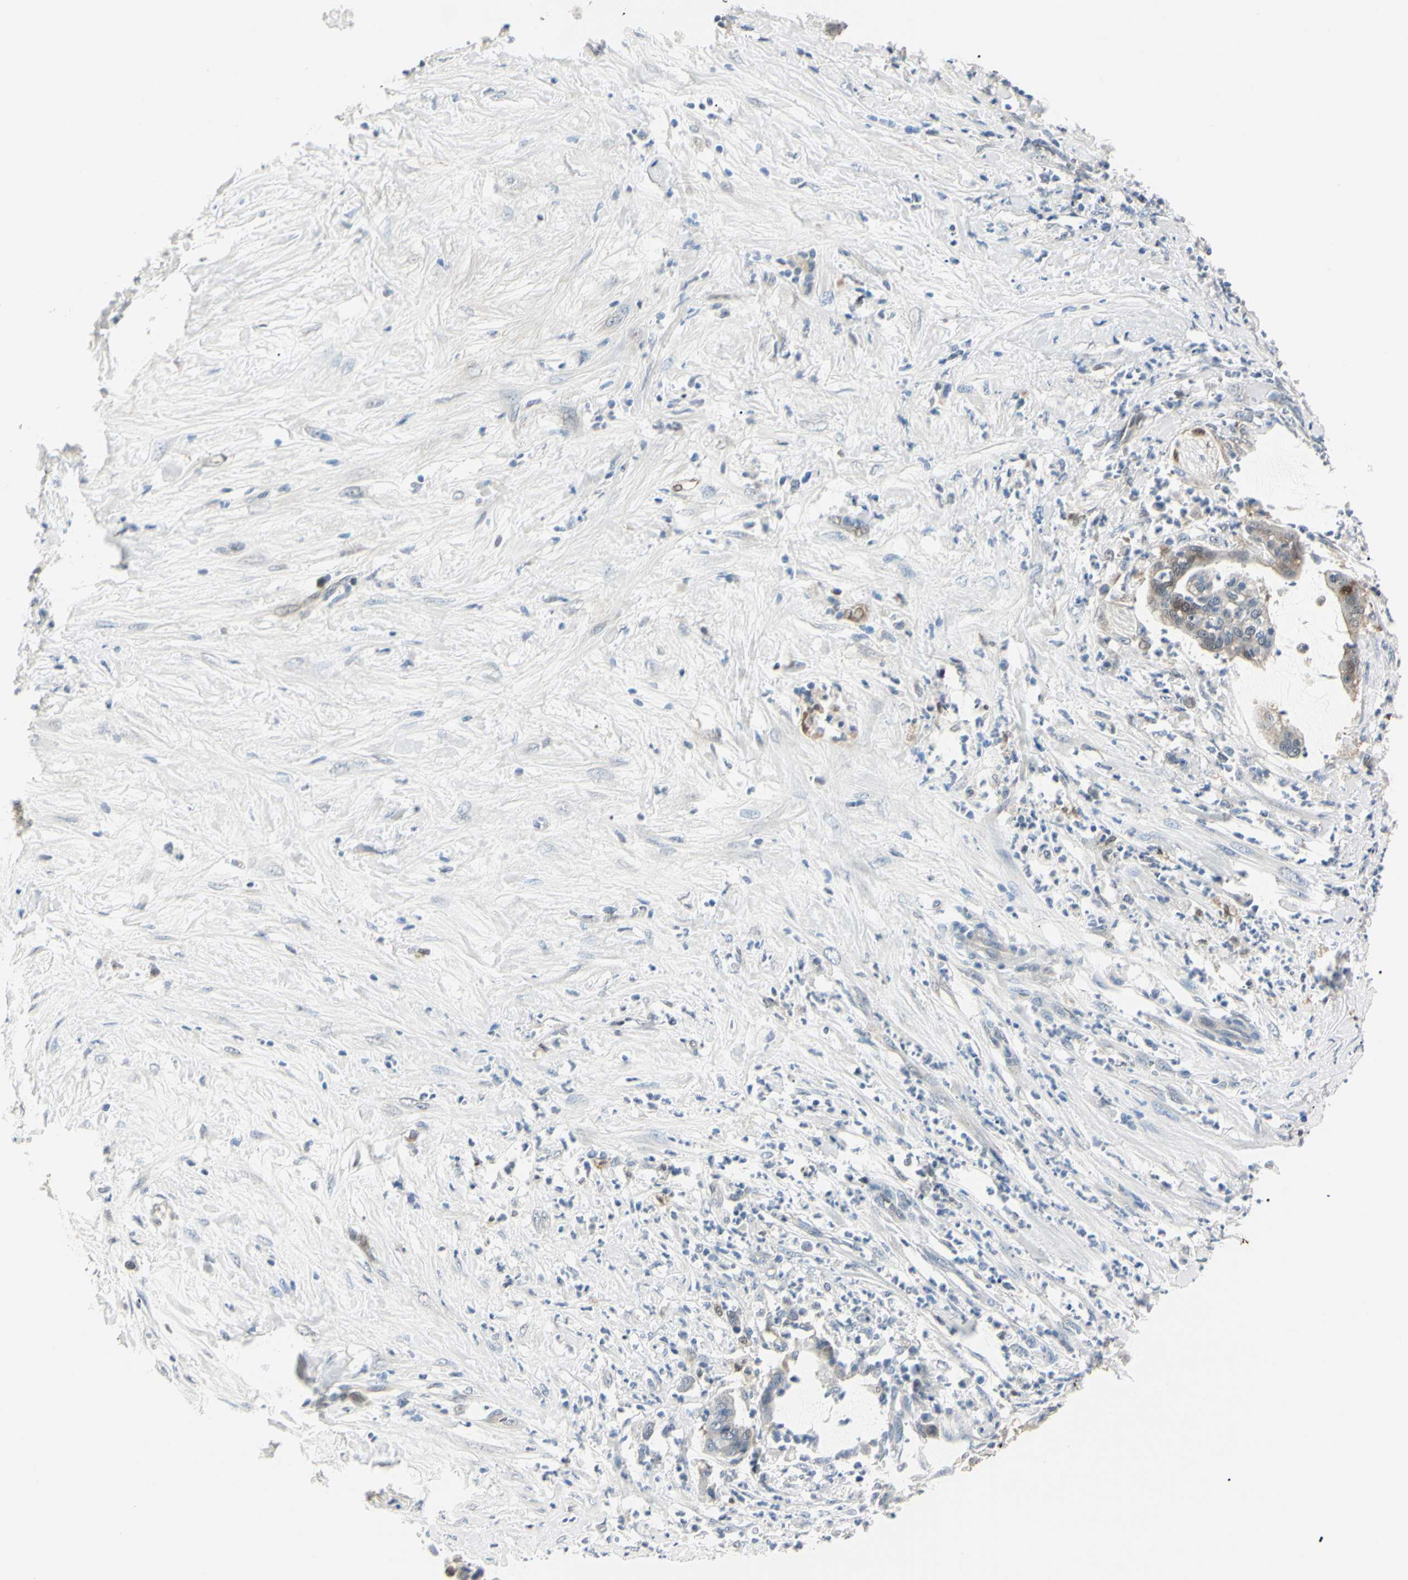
{"staining": {"intensity": "weak", "quantity": "<25%", "location": "cytoplasmic/membranous"}, "tissue": "pancreatic cancer", "cell_type": "Tumor cells", "image_type": "cancer", "snomed": [{"axis": "morphology", "description": "Adenocarcinoma, NOS"}, {"axis": "topography", "description": "Pancreas"}], "caption": "There is no significant positivity in tumor cells of pancreatic cancer.", "gene": "AKR1C3", "patient": {"sex": "male", "age": 41}}